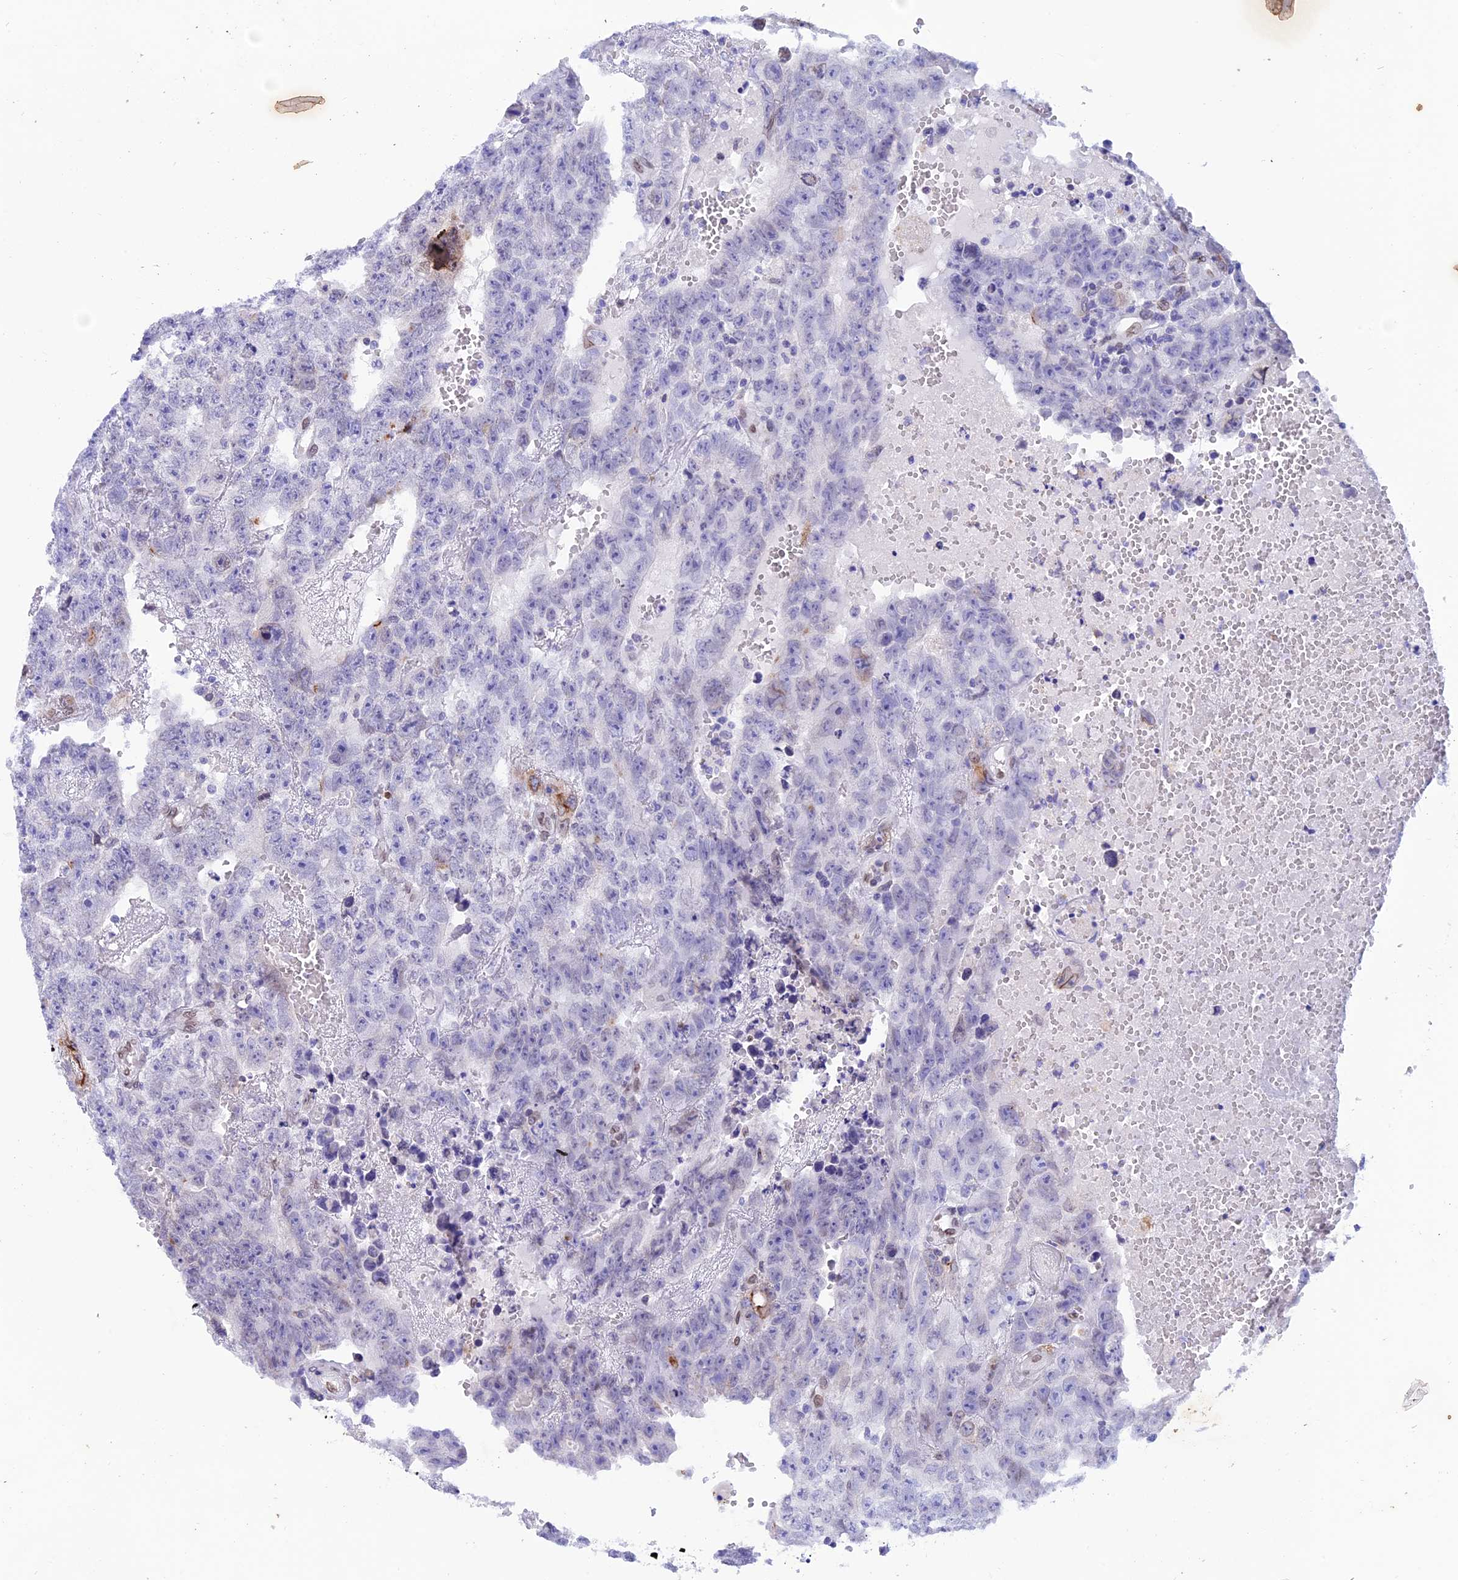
{"staining": {"intensity": "negative", "quantity": "none", "location": "none"}, "tissue": "testis cancer", "cell_type": "Tumor cells", "image_type": "cancer", "snomed": [{"axis": "morphology", "description": "Carcinoma, Embryonal, NOS"}, {"axis": "topography", "description": "Testis"}], "caption": "This is a image of immunohistochemistry (IHC) staining of testis cancer, which shows no staining in tumor cells.", "gene": "TMPRSS7", "patient": {"sex": "male", "age": 25}}